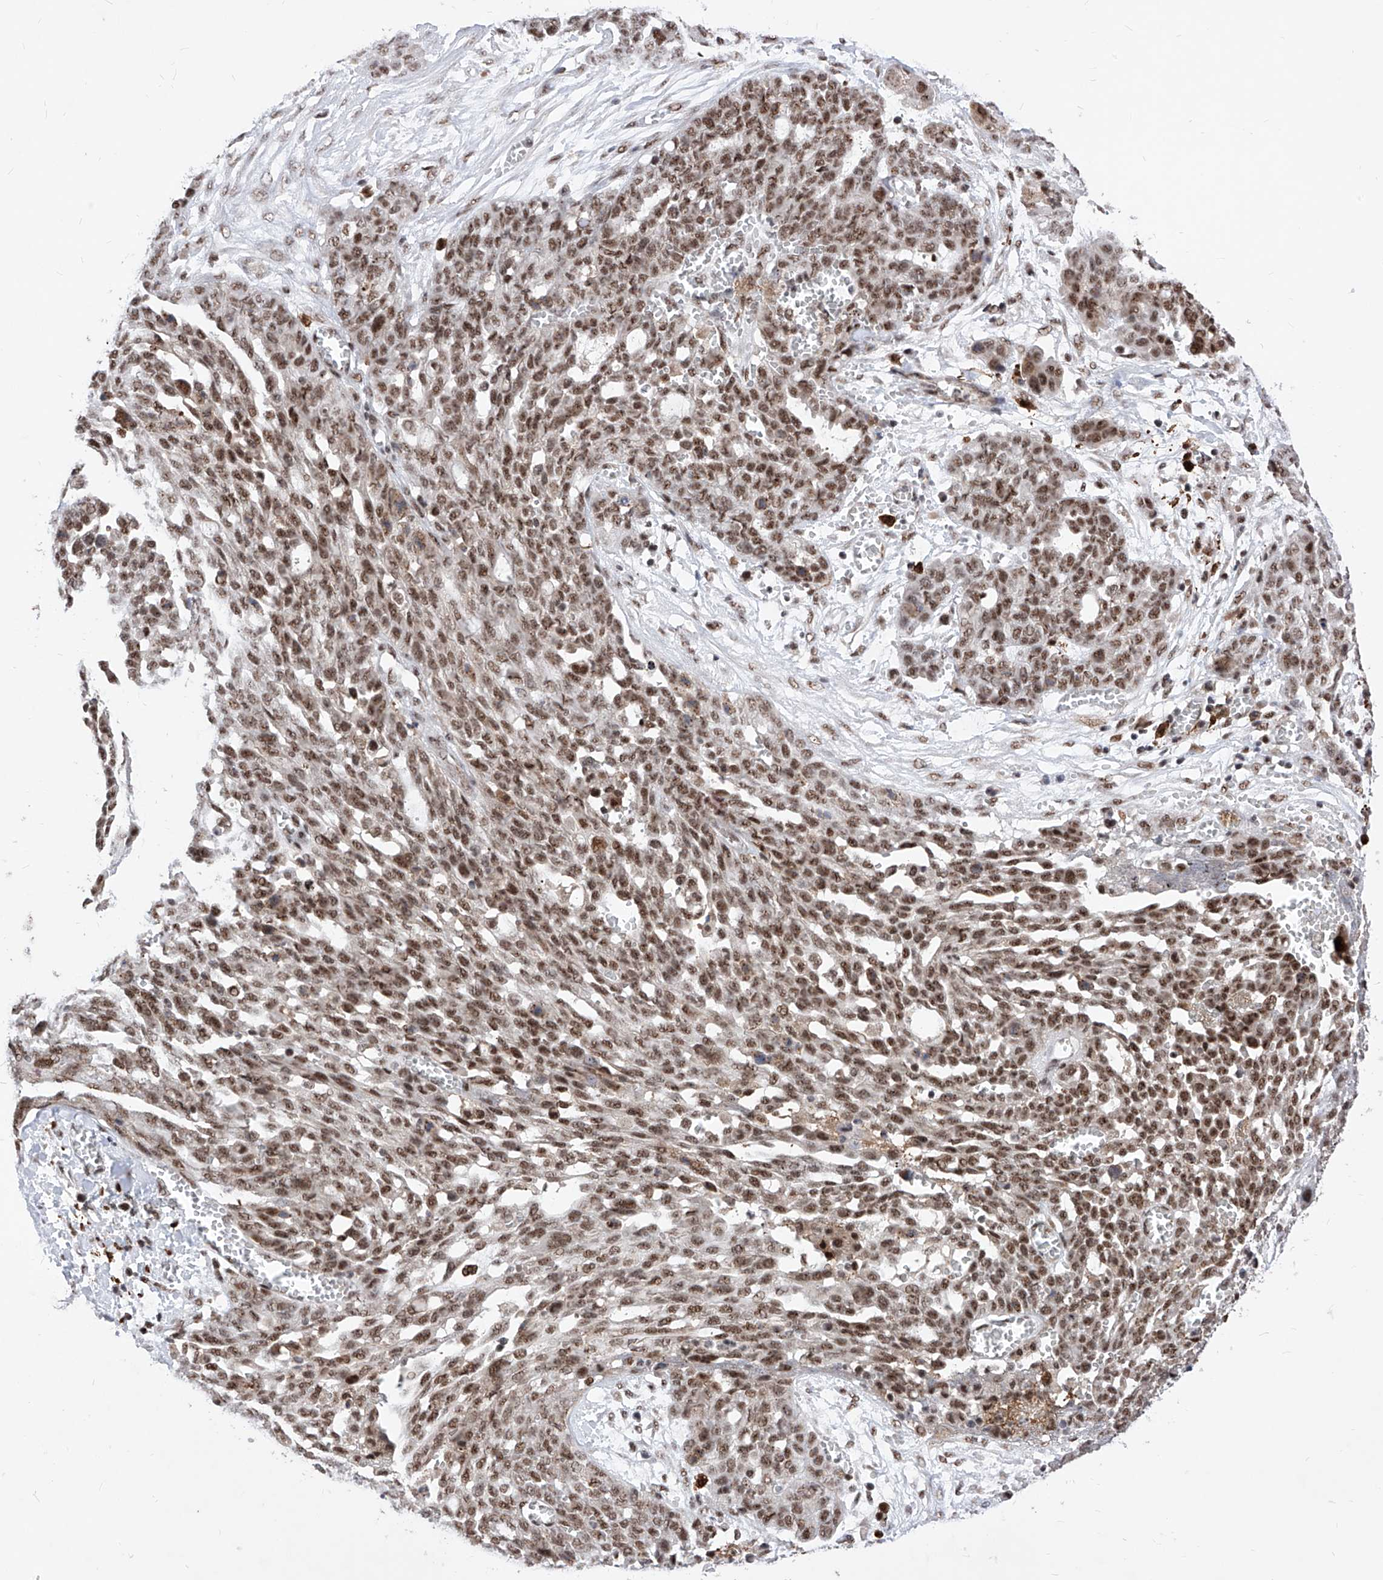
{"staining": {"intensity": "moderate", "quantity": ">75%", "location": "nuclear"}, "tissue": "ovarian cancer", "cell_type": "Tumor cells", "image_type": "cancer", "snomed": [{"axis": "morphology", "description": "Cystadenocarcinoma, serous, NOS"}, {"axis": "topography", "description": "Soft tissue"}, {"axis": "topography", "description": "Ovary"}], "caption": "Ovarian cancer (serous cystadenocarcinoma) tissue shows moderate nuclear staining in approximately >75% of tumor cells, visualized by immunohistochemistry.", "gene": "PHF5A", "patient": {"sex": "female", "age": 57}}